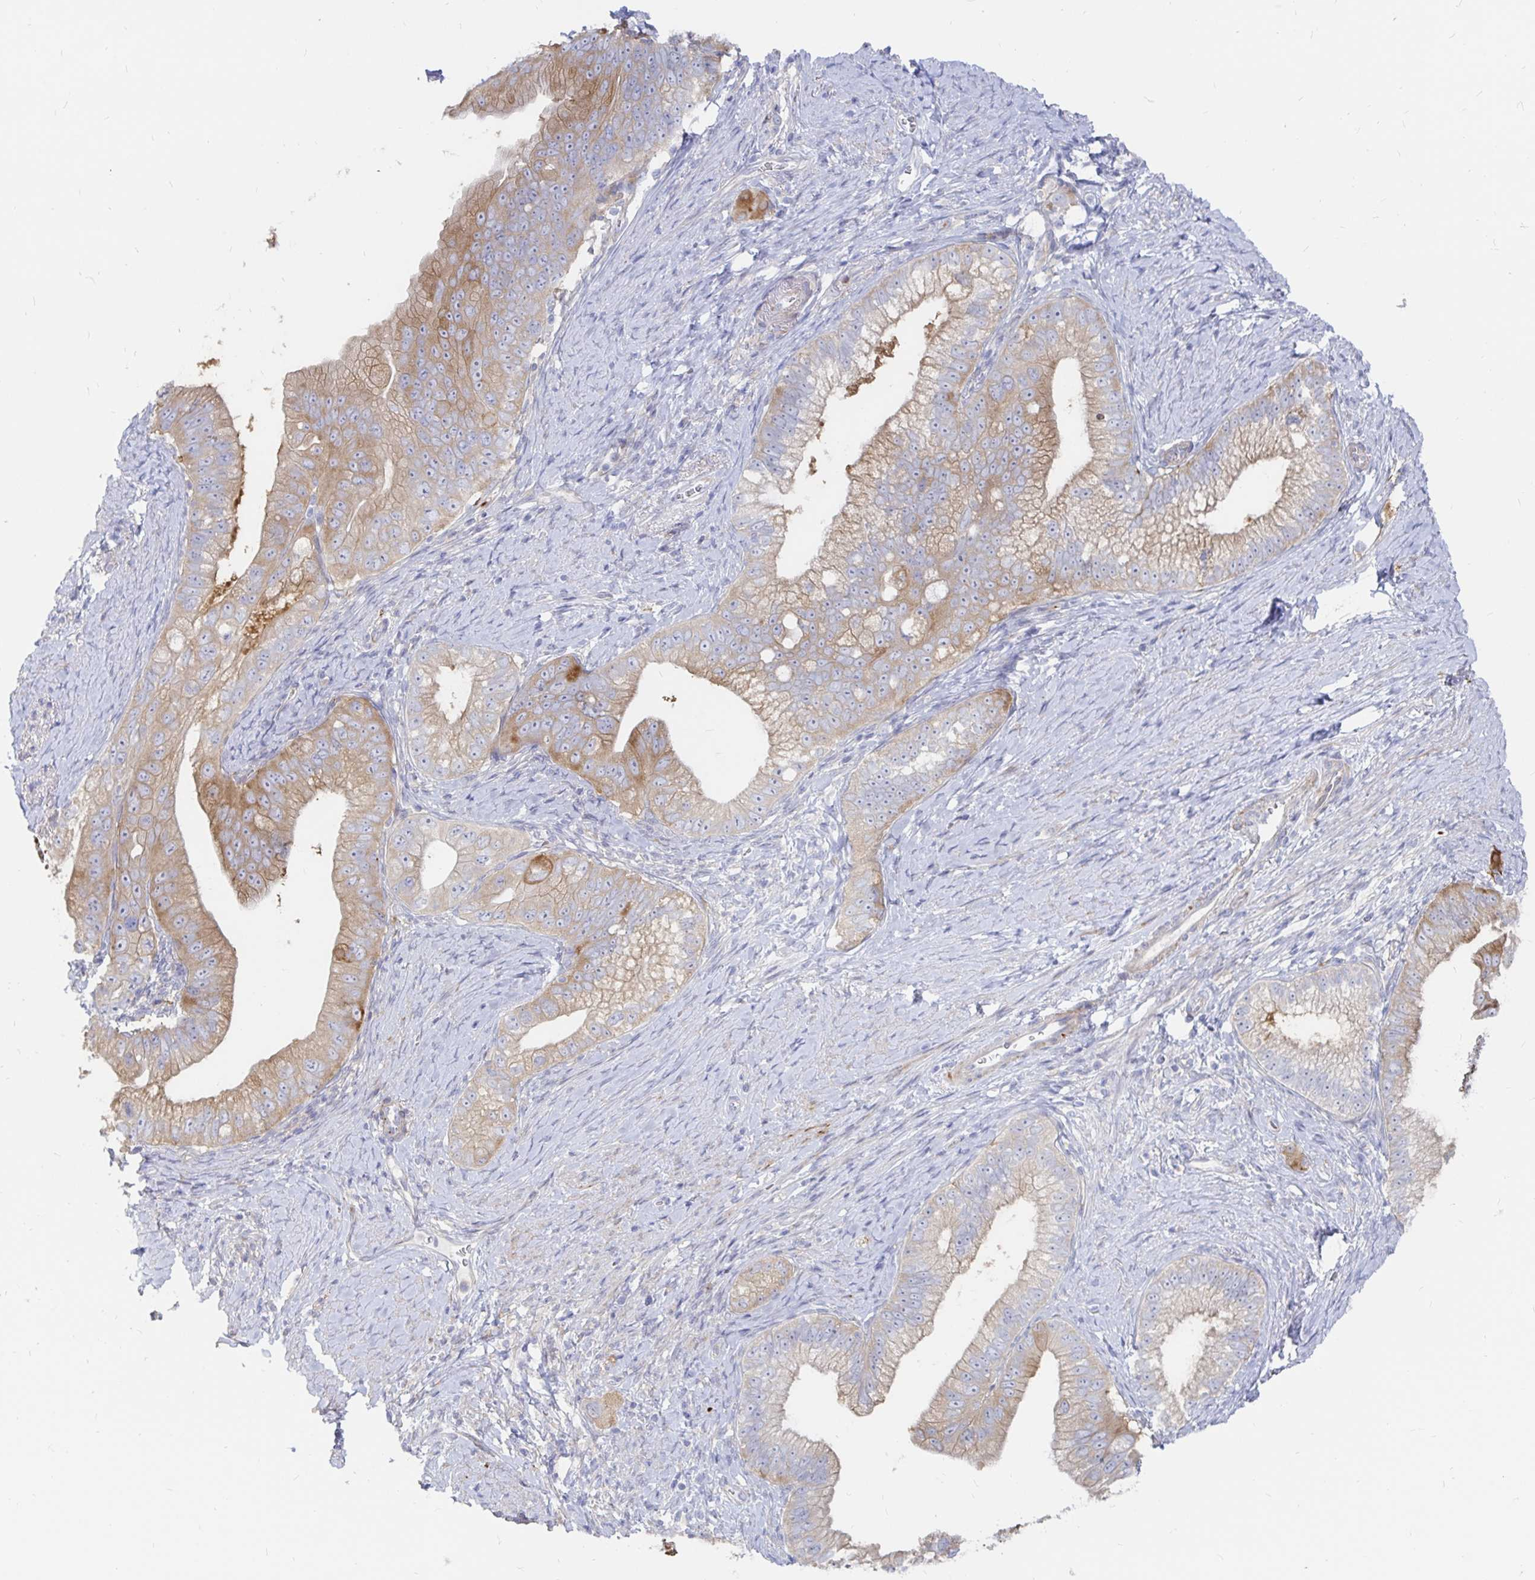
{"staining": {"intensity": "moderate", "quantity": "25%-75%", "location": "cytoplasmic/membranous"}, "tissue": "pancreatic cancer", "cell_type": "Tumor cells", "image_type": "cancer", "snomed": [{"axis": "morphology", "description": "Adenocarcinoma, NOS"}, {"axis": "topography", "description": "Pancreas"}], "caption": "This histopathology image displays IHC staining of adenocarcinoma (pancreatic), with medium moderate cytoplasmic/membranous positivity in approximately 25%-75% of tumor cells.", "gene": "KCTD19", "patient": {"sex": "male", "age": 70}}